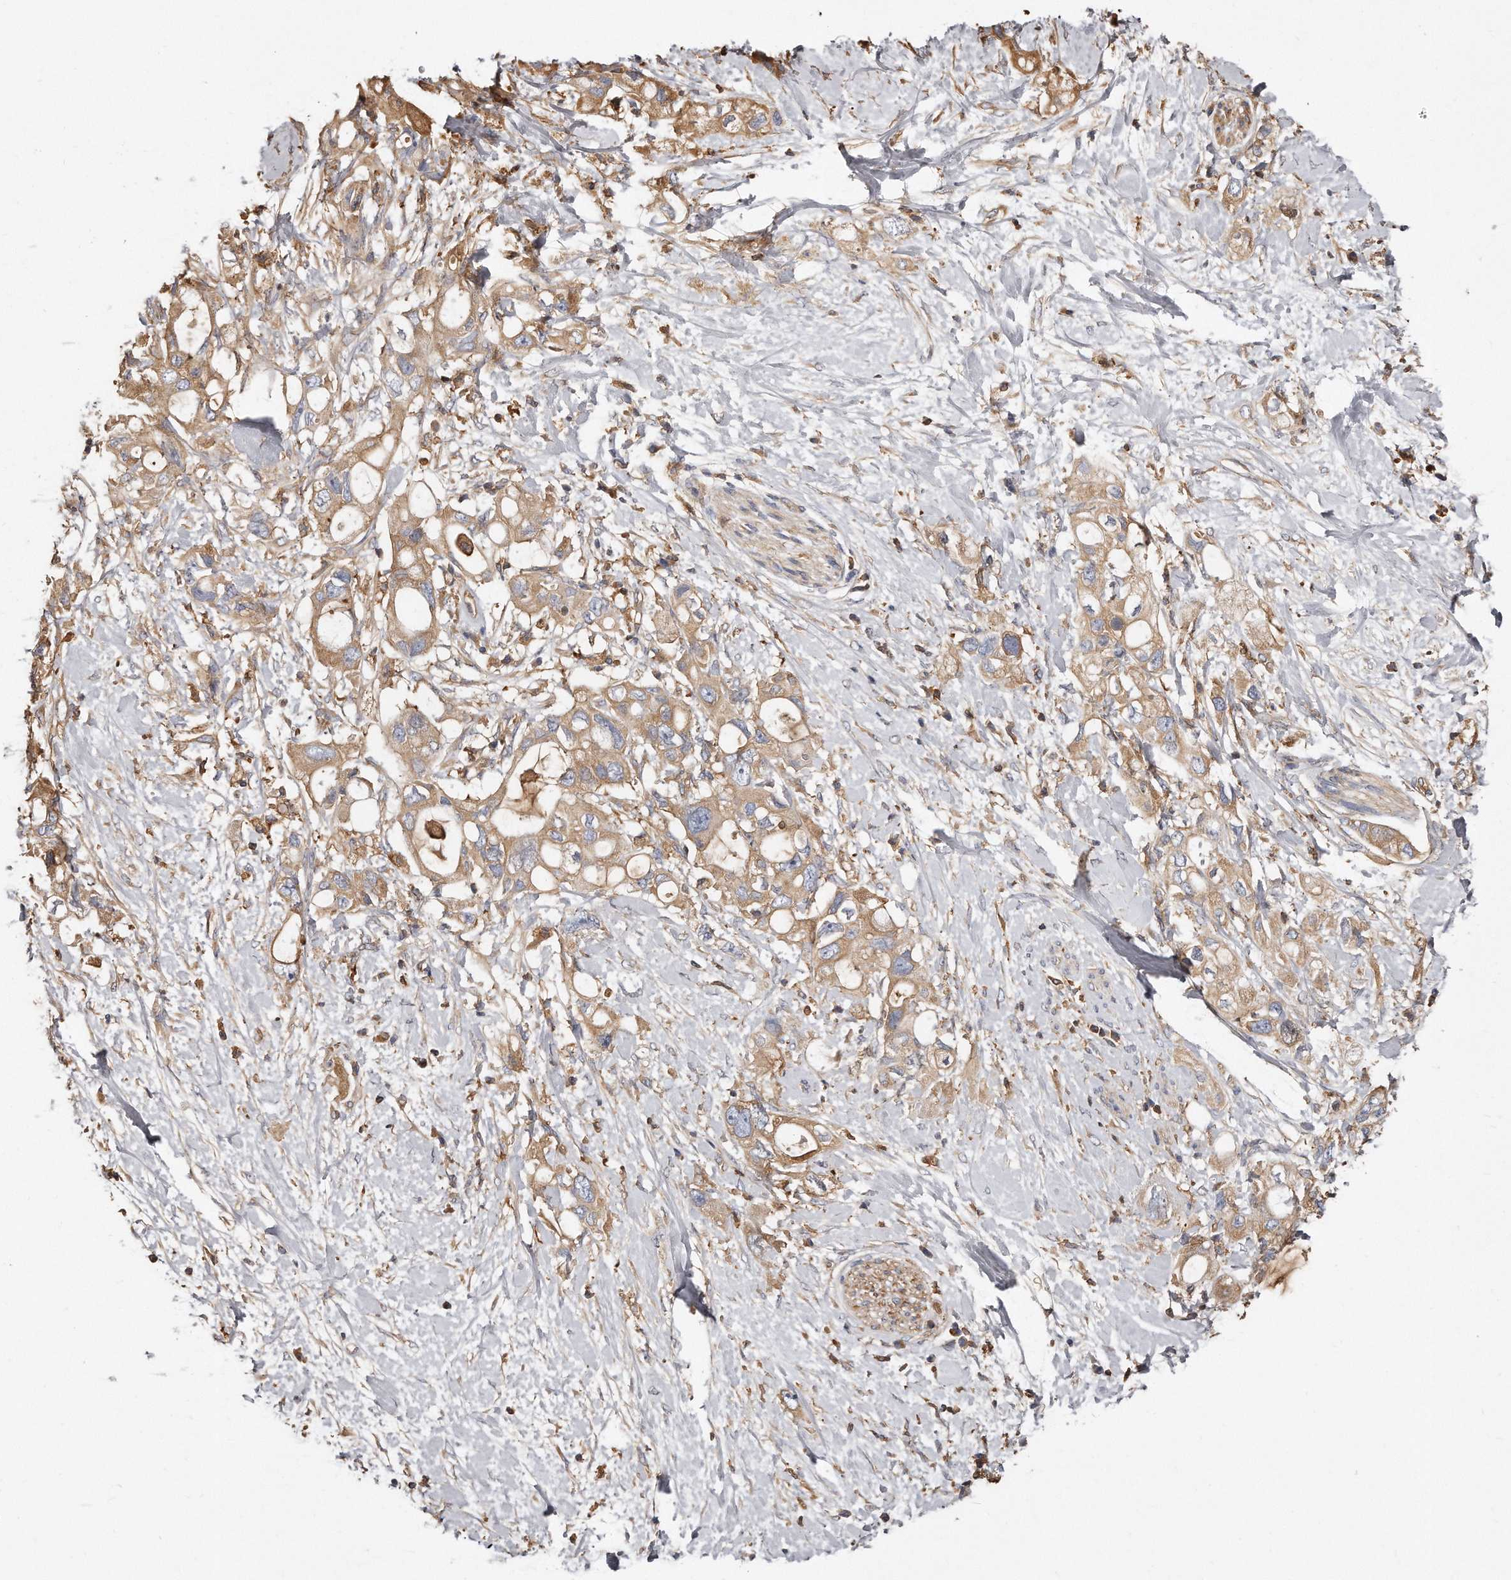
{"staining": {"intensity": "weak", "quantity": ">75%", "location": "cytoplasmic/membranous"}, "tissue": "pancreatic cancer", "cell_type": "Tumor cells", "image_type": "cancer", "snomed": [{"axis": "morphology", "description": "Adenocarcinoma, NOS"}, {"axis": "topography", "description": "Pancreas"}], "caption": "Protein analysis of pancreatic cancer tissue displays weak cytoplasmic/membranous staining in about >75% of tumor cells.", "gene": "CAP1", "patient": {"sex": "female", "age": 56}}